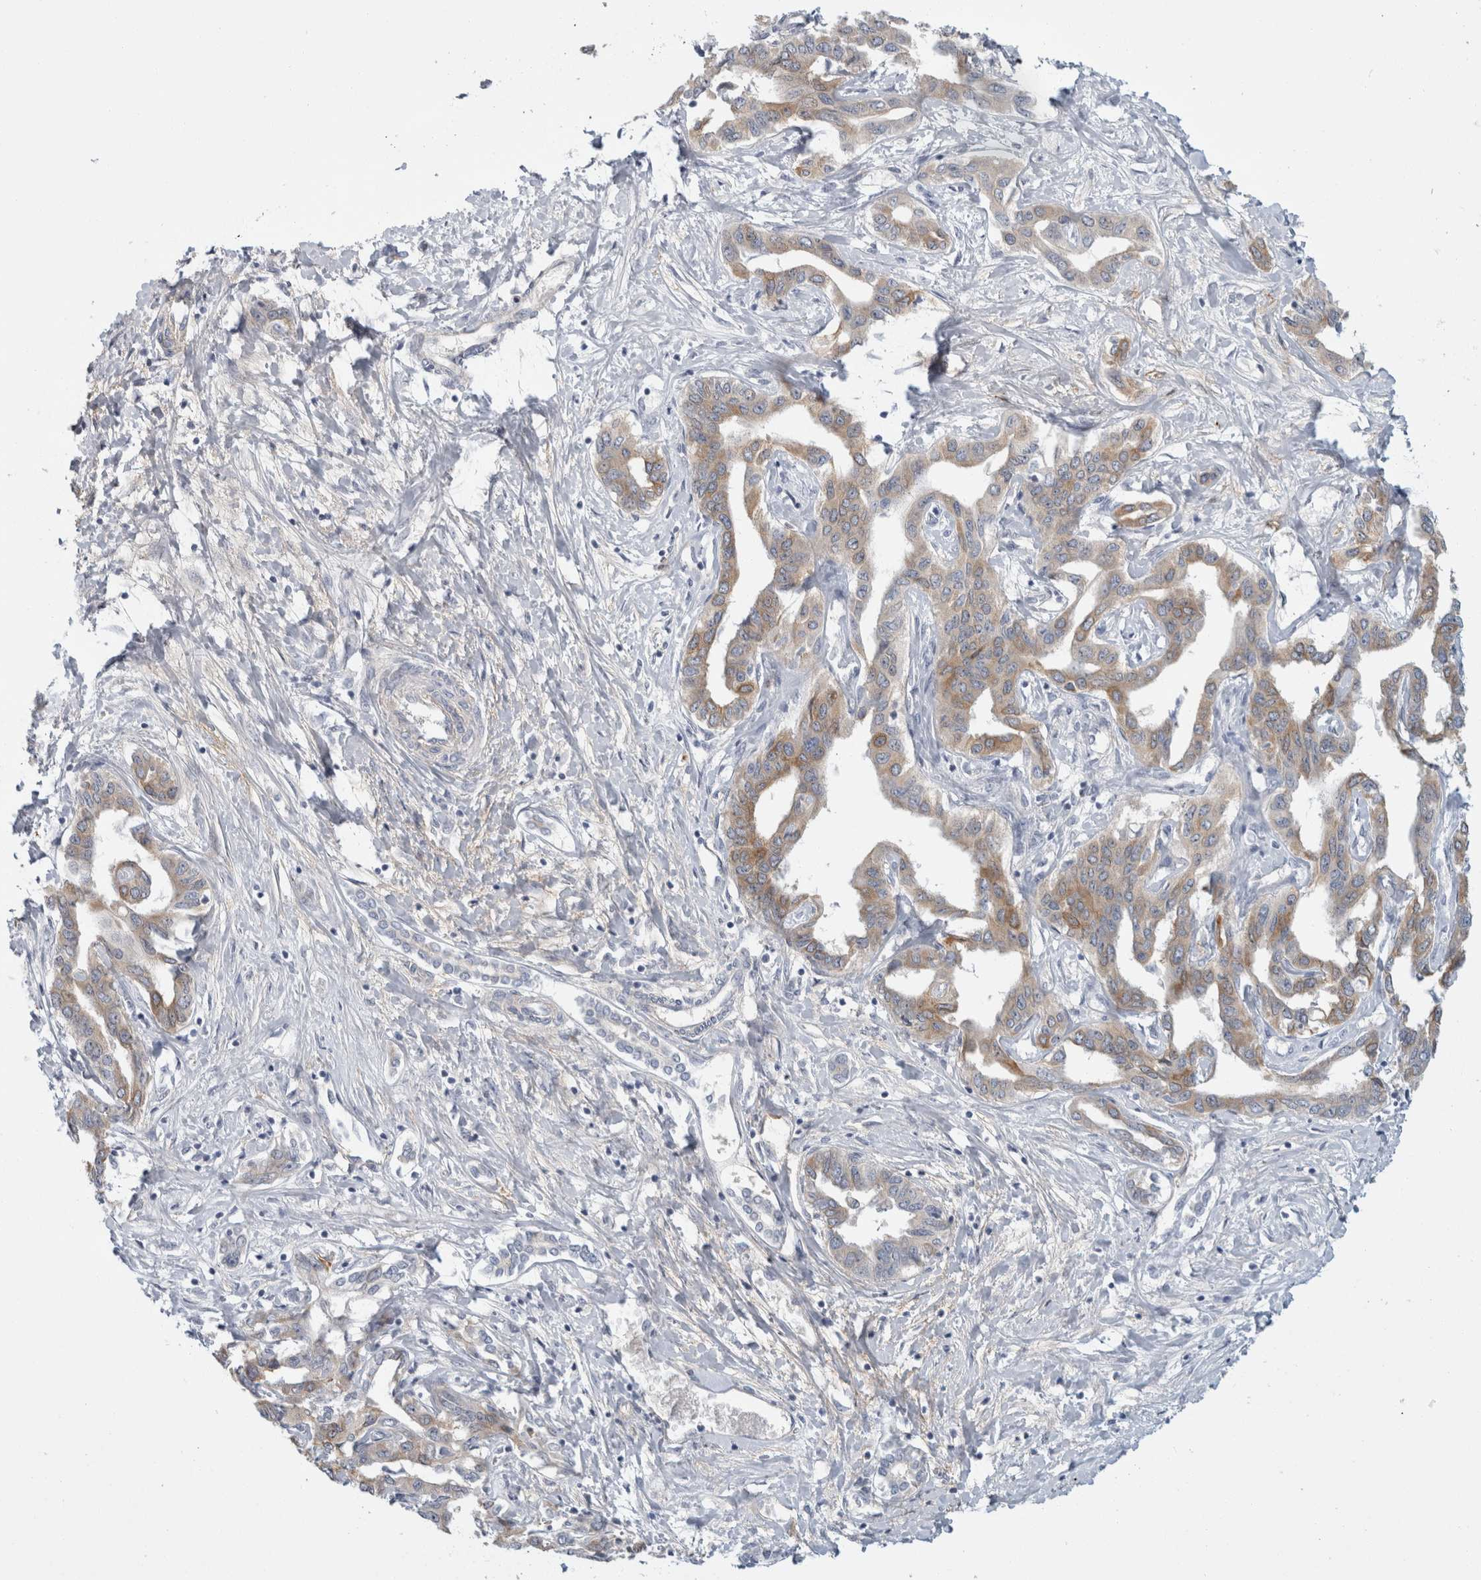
{"staining": {"intensity": "weak", "quantity": "25%-75%", "location": "cytoplasmic/membranous"}, "tissue": "liver cancer", "cell_type": "Tumor cells", "image_type": "cancer", "snomed": [{"axis": "morphology", "description": "Cholangiocarcinoma"}, {"axis": "topography", "description": "Liver"}], "caption": "A low amount of weak cytoplasmic/membranous expression is appreciated in approximately 25%-75% of tumor cells in liver cancer tissue.", "gene": "CD55", "patient": {"sex": "male", "age": 59}}